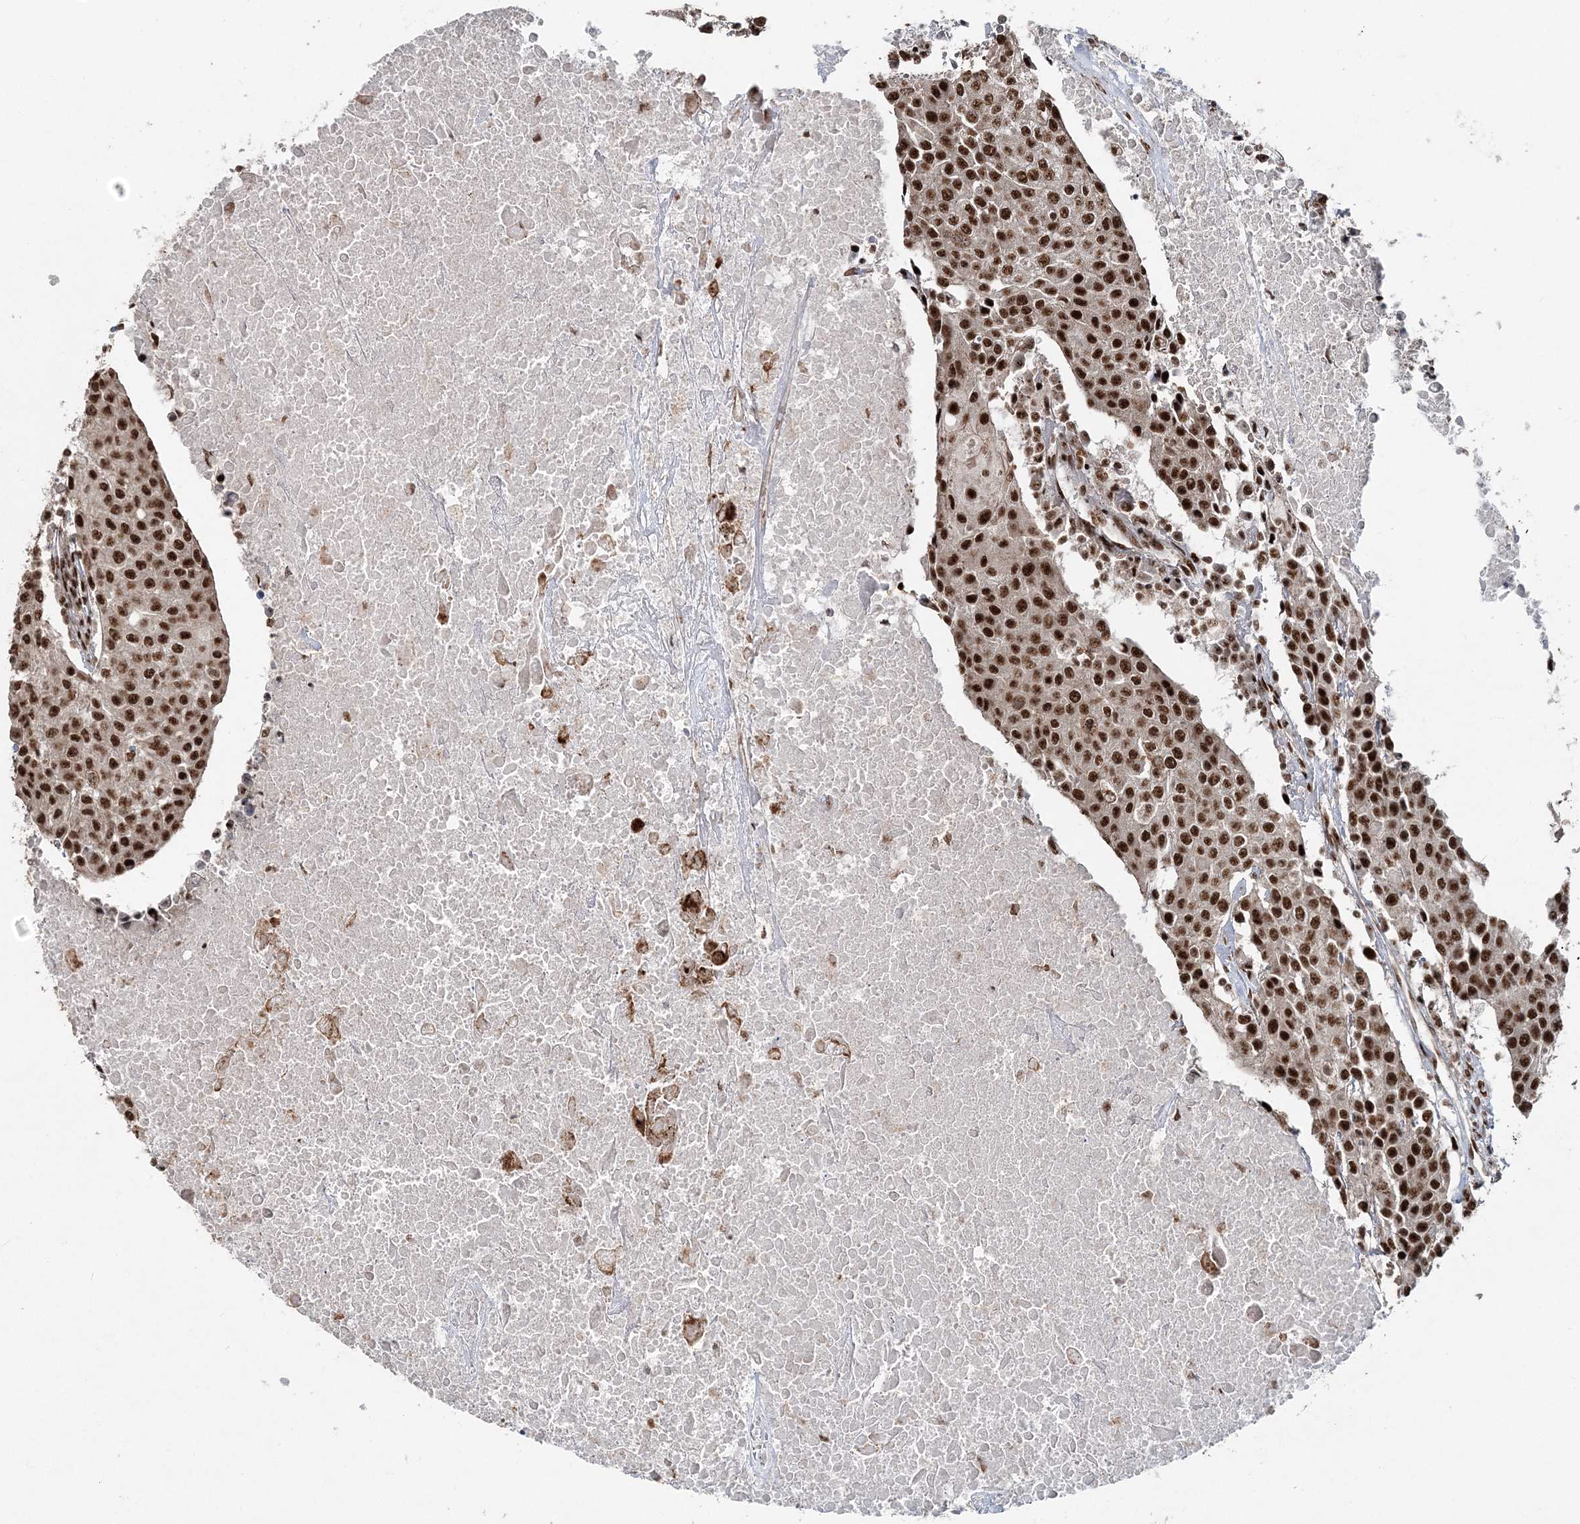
{"staining": {"intensity": "strong", "quantity": ">75%", "location": "nuclear"}, "tissue": "urothelial cancer", "cell_type": "Tumor cells", "image_type": "cancer", "snomed": [{"axis": "morphology", "description": "Urothelial carcinoma, High grade"}, {"axis": "topography", "description": "Urinary bladder"}], "caption": "Tumor cells demonstrate high levels of strong nuclear expression in approximately >75% of cells in human urothelial carcinoma (high-grade).", "gene": "EXOSC8", "patient": {"sex": "female", "age": 85}}